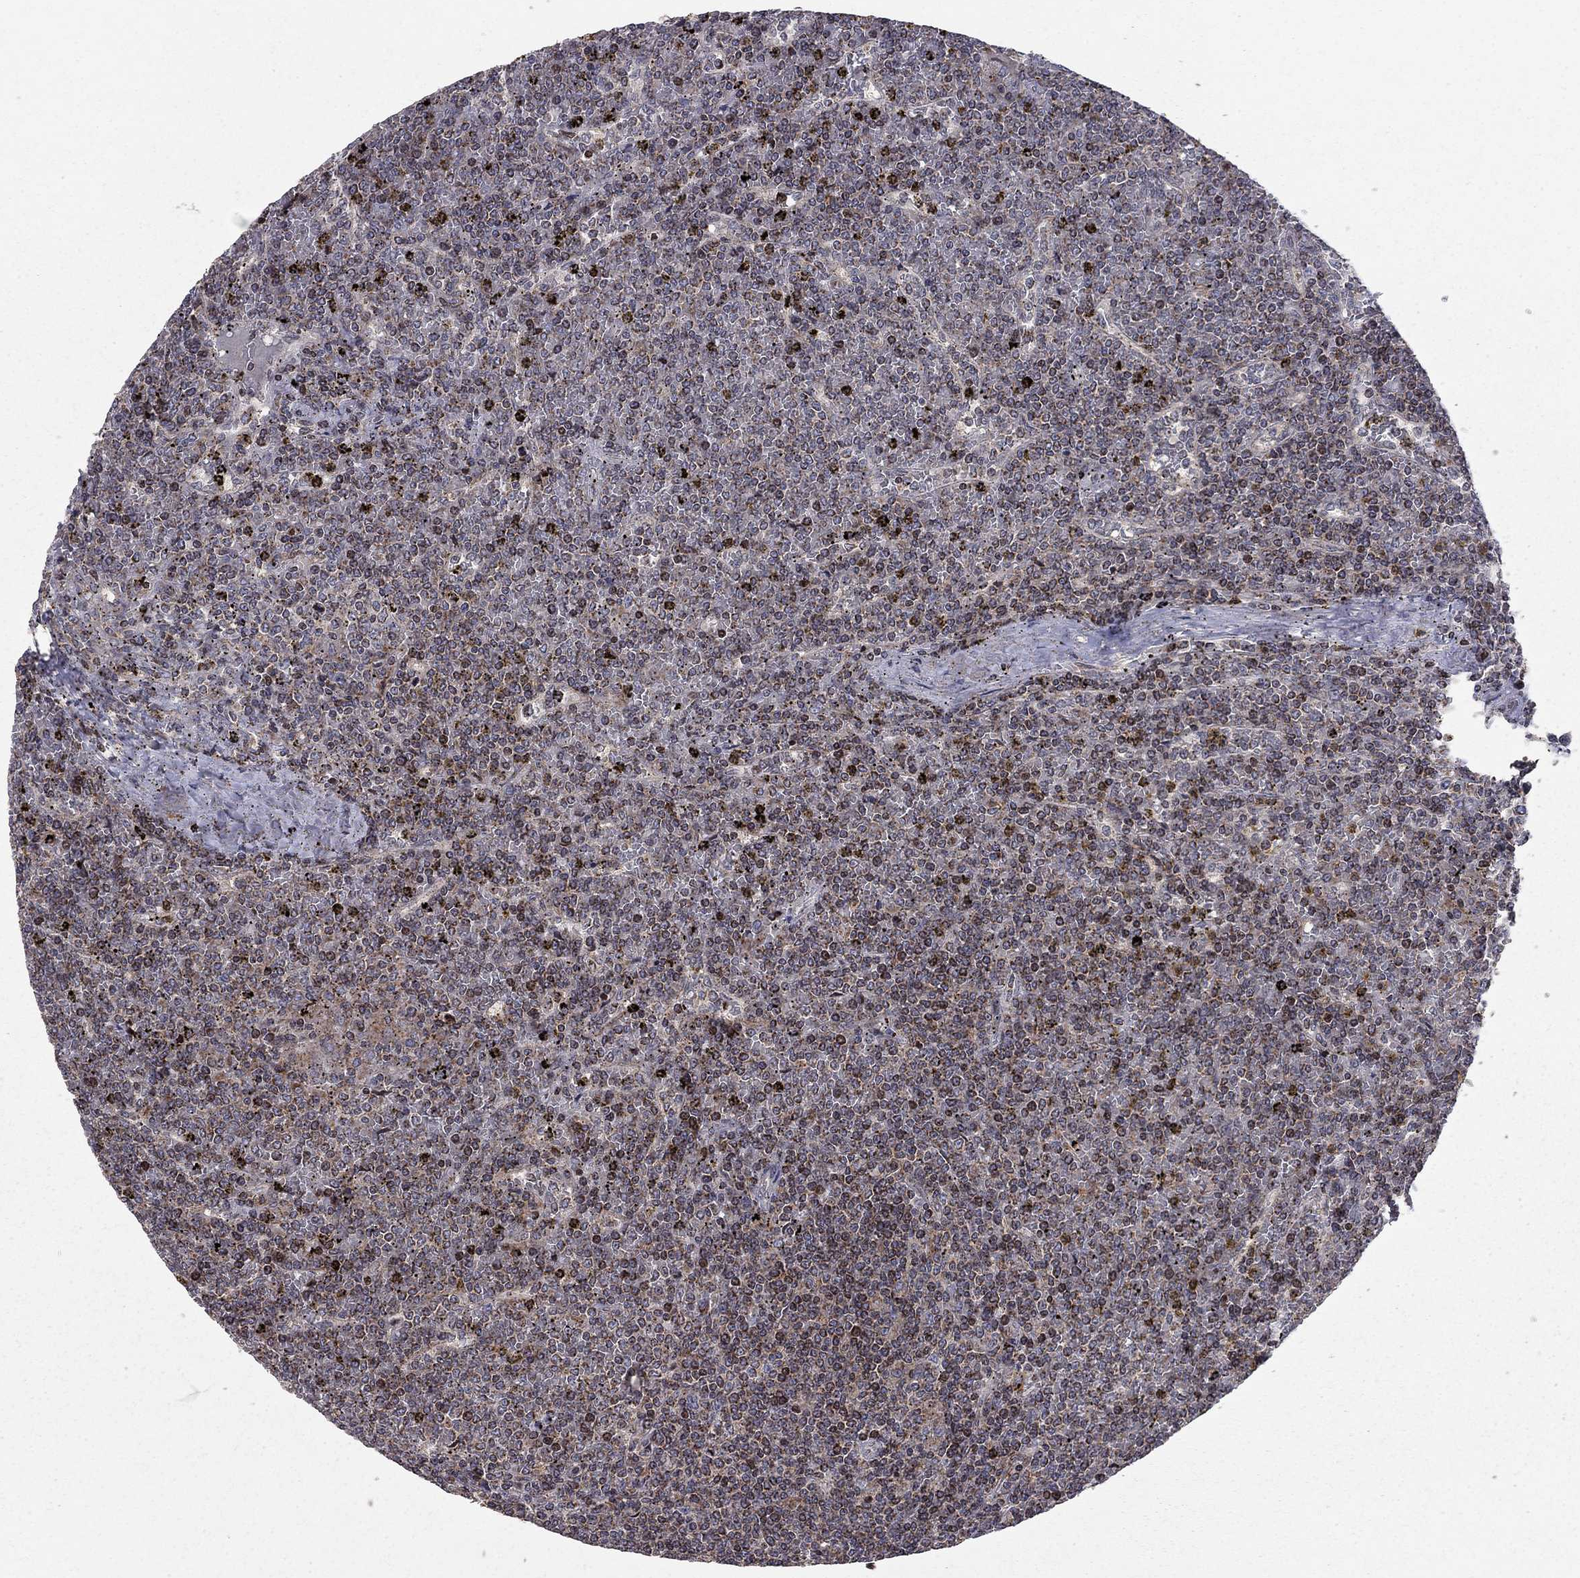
{"staining": {"intensity": "weak", "quantity": "25%-75%", "location": "cytoplasmic/membranous"}, "tissue": "lymphoma", "cell_type": "Tumor cells", "image_type": "cancer", "snomed": [{"axis": "morphology", "description": "Malignant lymphoma, non-Hodgkin's type, Low grade"}, {"axis": "topography", "description": "Spleen"}], "caption": "The micrograph displays a brown stain indicating the presence of a protein in the cytoplasmic/membranous of tumor cells in low-grade malignant lymphoma, non-Hodgkin's type. The staining is performed using DAB (3,3'-diaminobenzidine) brown chromogen to label protein expression. The nuclei are counter-stained blue using hematoxylin.", "gene": "ERN2", "patient": {"sex": "female", "age": 19}}